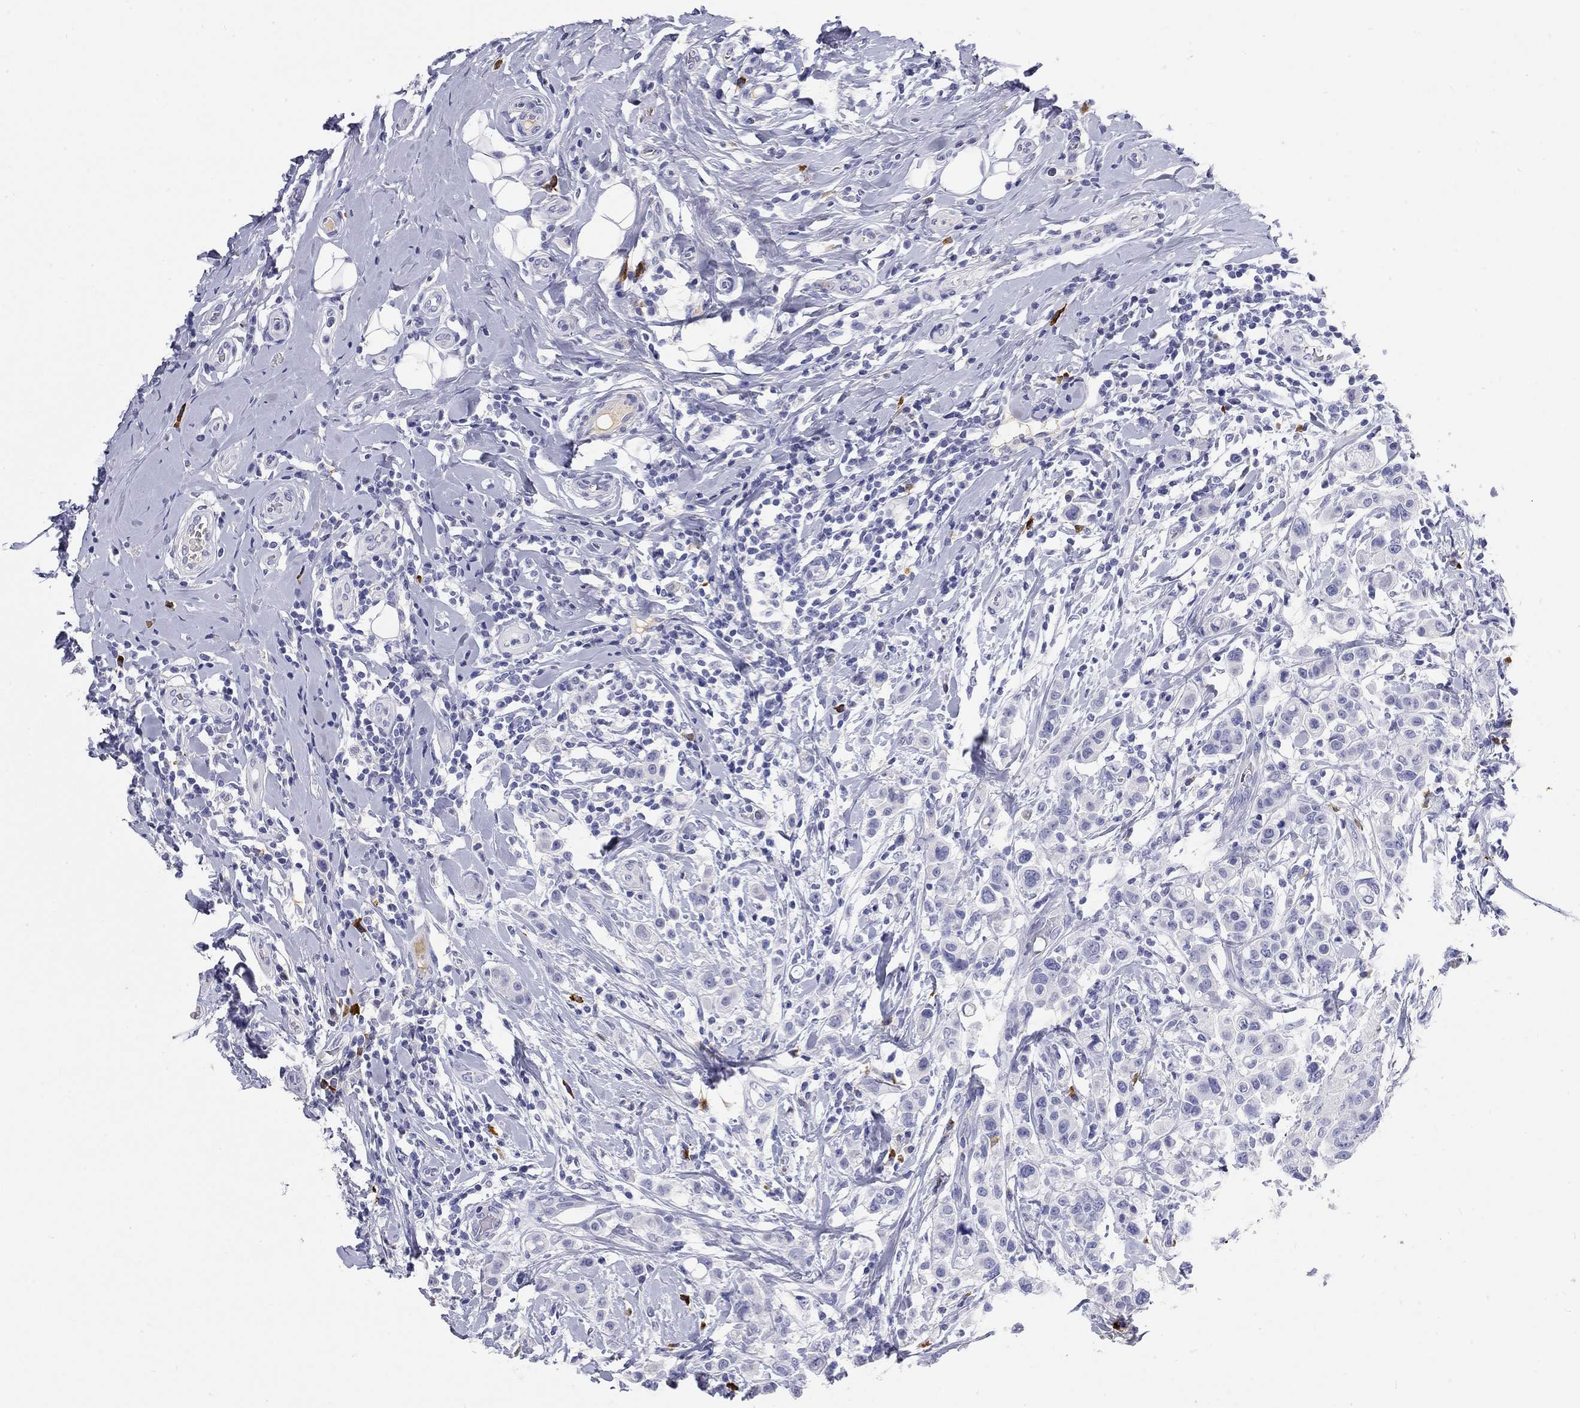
{"staining": {"intensity": "negative", "quantity": "none", "location": "none"}, "tissue": "breast cancer", "cell_type": "Tumor cells", "image_type": "cancer", "snomed": [{"axis": "morphology", "description": "Duct carcinoma"}, {"axis": "topography", "description": "Breast"}], "caption": "Immunohistochemistry (IHC) of human breast intraductal carcinoma shows no expression in tumor cells. Nuclei are stained in blue.", "gene": "PHOX2B", "patient": {"sex": "female", "age": 27}}